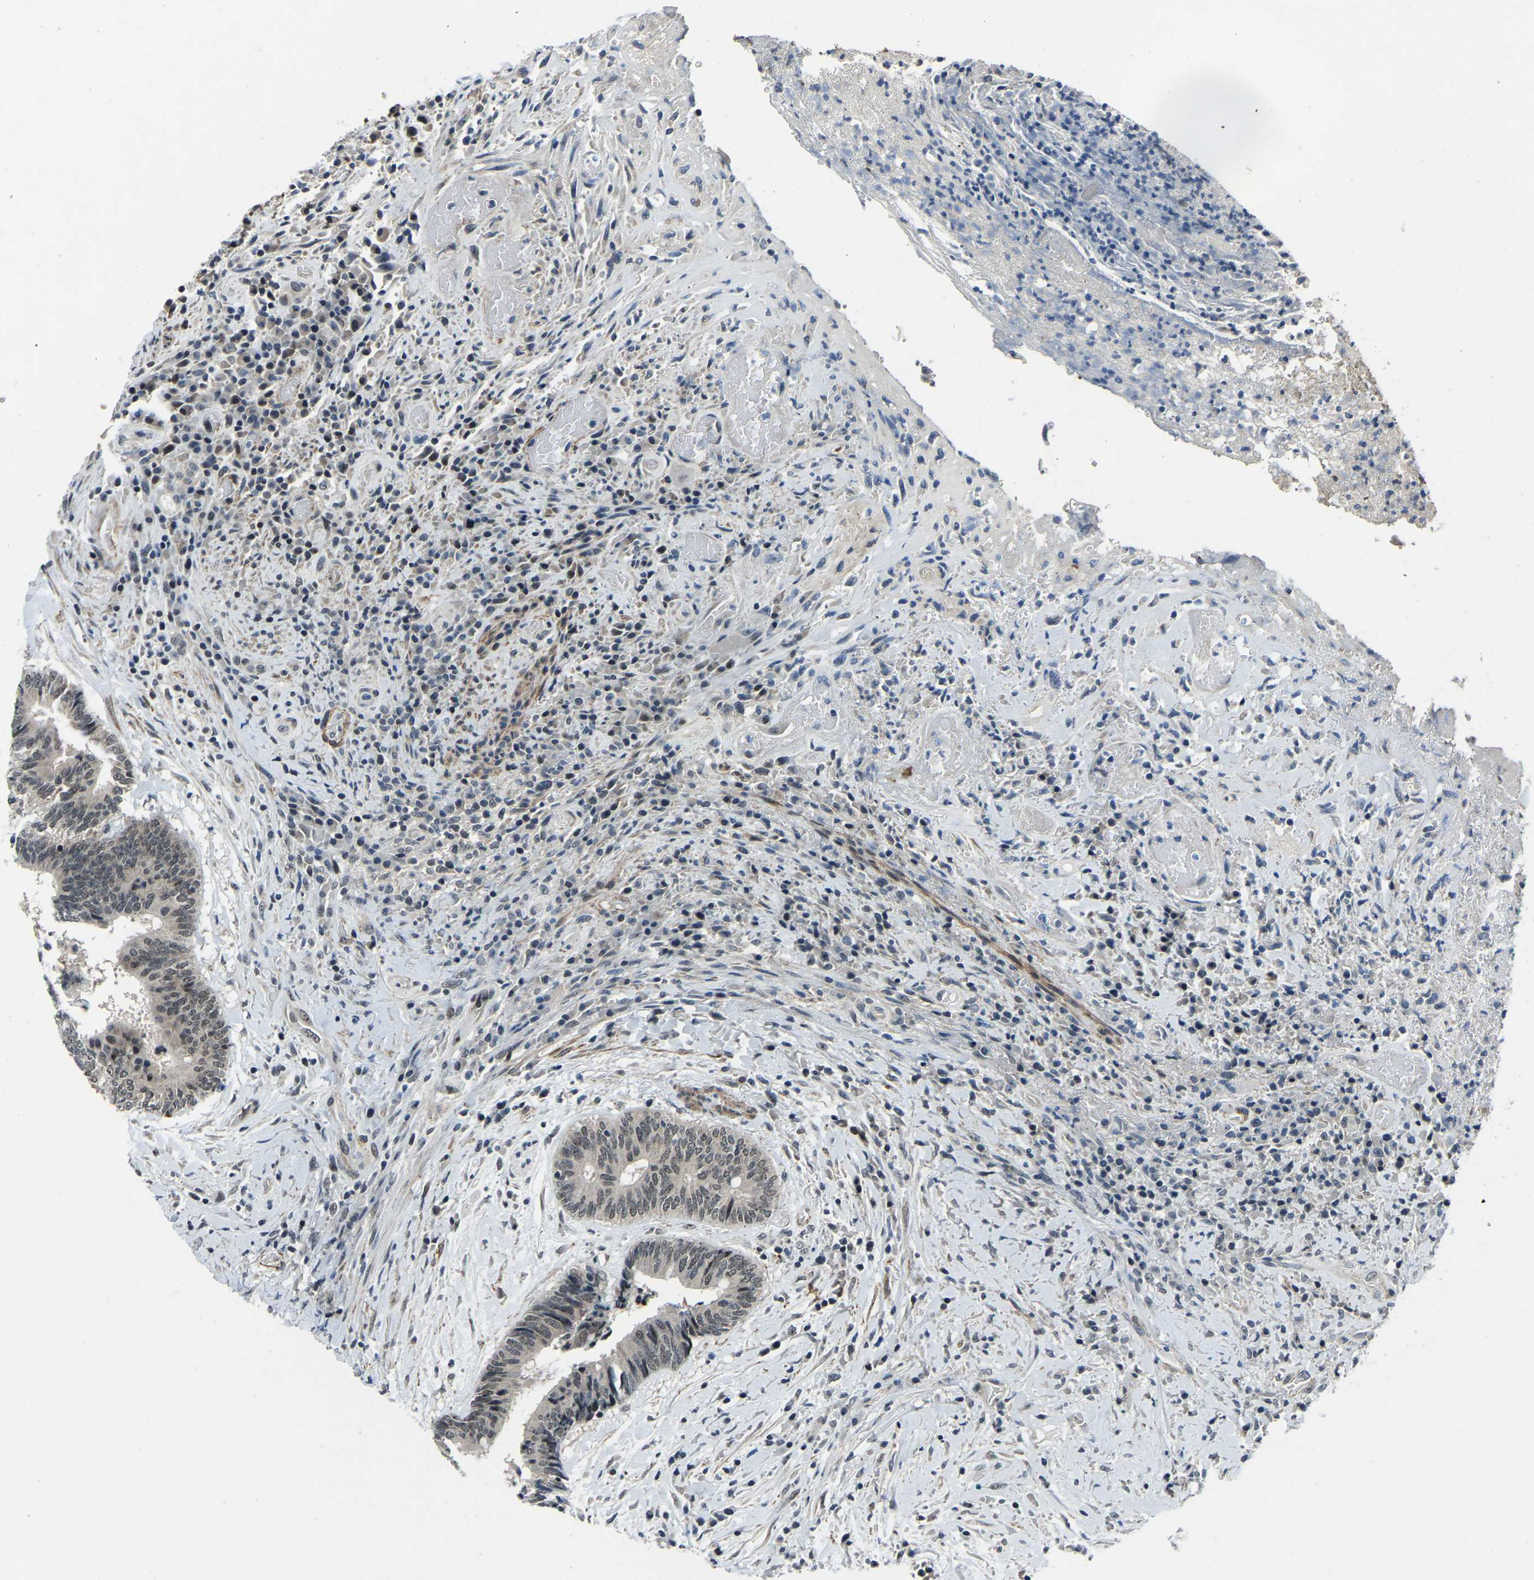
{"staining": {"intensity": "weak", "quantity": "25%-75%", "location": "nuclear"}, "tissue": "colorectal cancer", "cell_type": "Tumor cells", "image_type": "cancer", "snomed": [{"axis": "morphology", "description": "Adenocarcinoma, NOS"}, {"axis": "topography", "description": "Rectum"}], "caption": "This is an image of immunohistochemistry (IHC) staining of colorectal cancer (adenocarcinoma), which shows weak positivity in the nuclear of tumor cells.", "gene": "PRCC", "patient": {"sex": "male", "age": 63}}